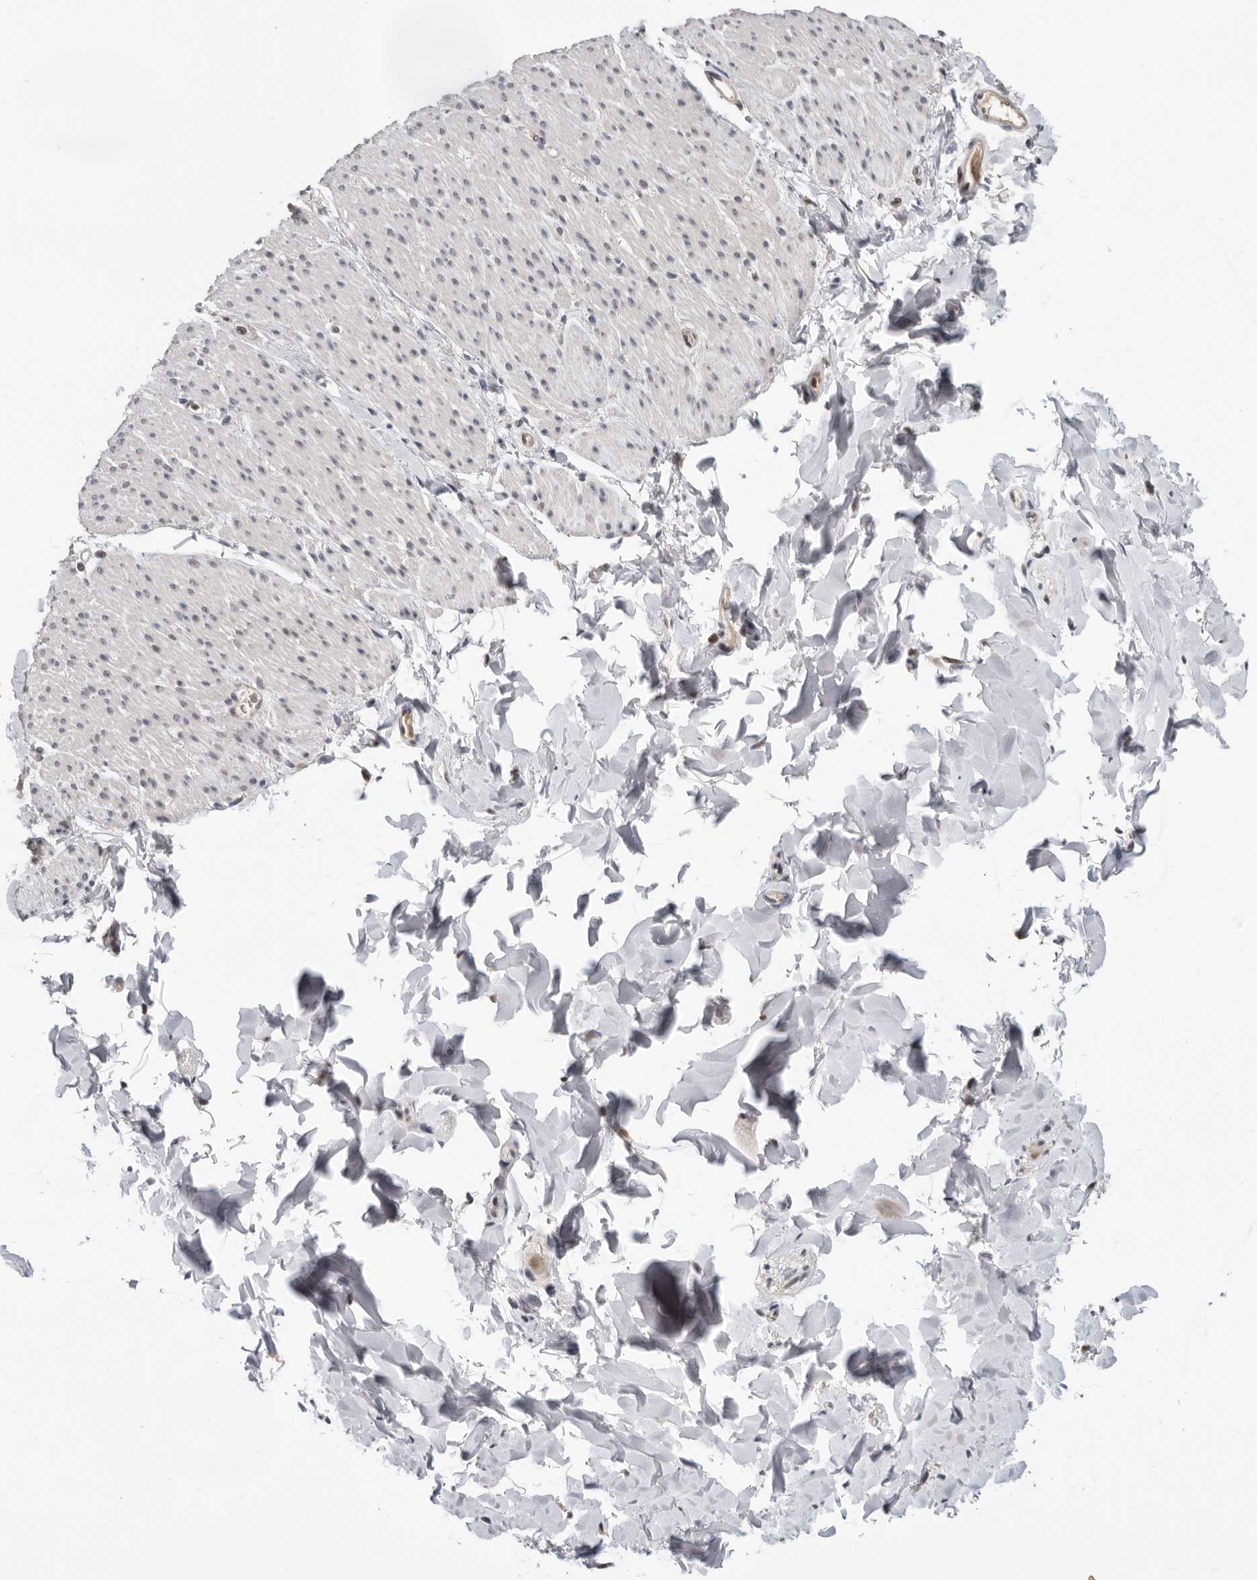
{"staining": {"intensity": "negative", "quantity": "none", "location": "none"}, "tissue": "smooth muscle", "cell_type": "Smooth muscle cells", "image_type": "normal", "snomed": [{"axis": "morphology", "description": "Normal tissue, NOS"}, {"axis": "topography", "description": "Colon"}, {"axis": "topography", "description": "Peripheral nerve tissue"}], "caption": "This is an IHC photomicrograph of unremarkable smooth muscle. There is no expression in smooth muscle cells.", "gene": "BRCA2", "patient": {"sex": "female", "age": 61}}